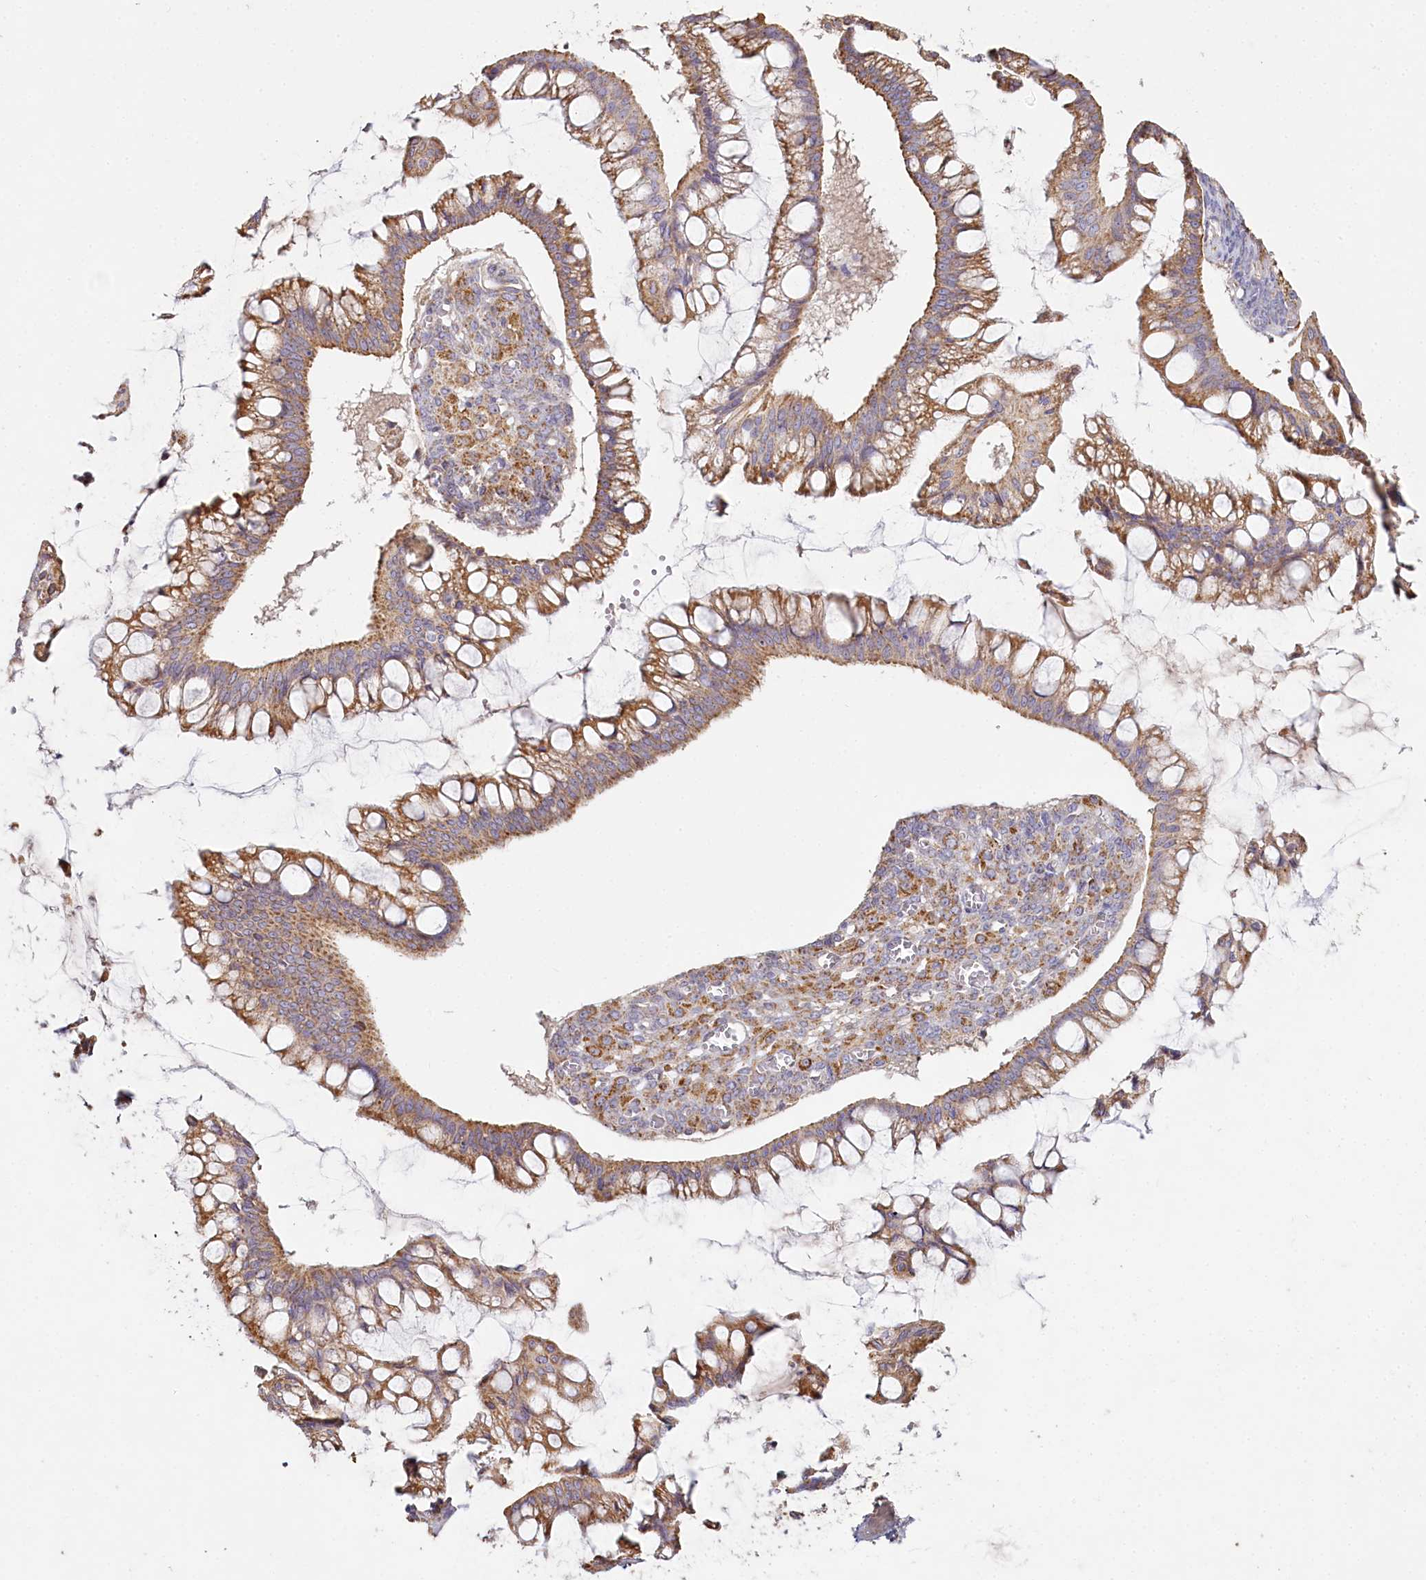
{"staining": {"intensity": "moderate", "quantity": ">75%", "location": "cytoplasmic/membranous"}, "tissue": "ovarian cancer", "cell_type": "Tumor cells", "image_type": "cancer", "snomed": [{"axis": "morphology", "description": "Cystadenocarcinoma, mucinous, NOS"}, {"axis": "topography", "description": "Ovary"}], "caption": "Immunohistochemical staining of ovarian cancer exhibits medium levels of moderate cytoplasmic/membranous protein positivity in about >75% of tumor cells.", "gene": "ACOX2", "patient": {"sex": "female", "age": 73}}